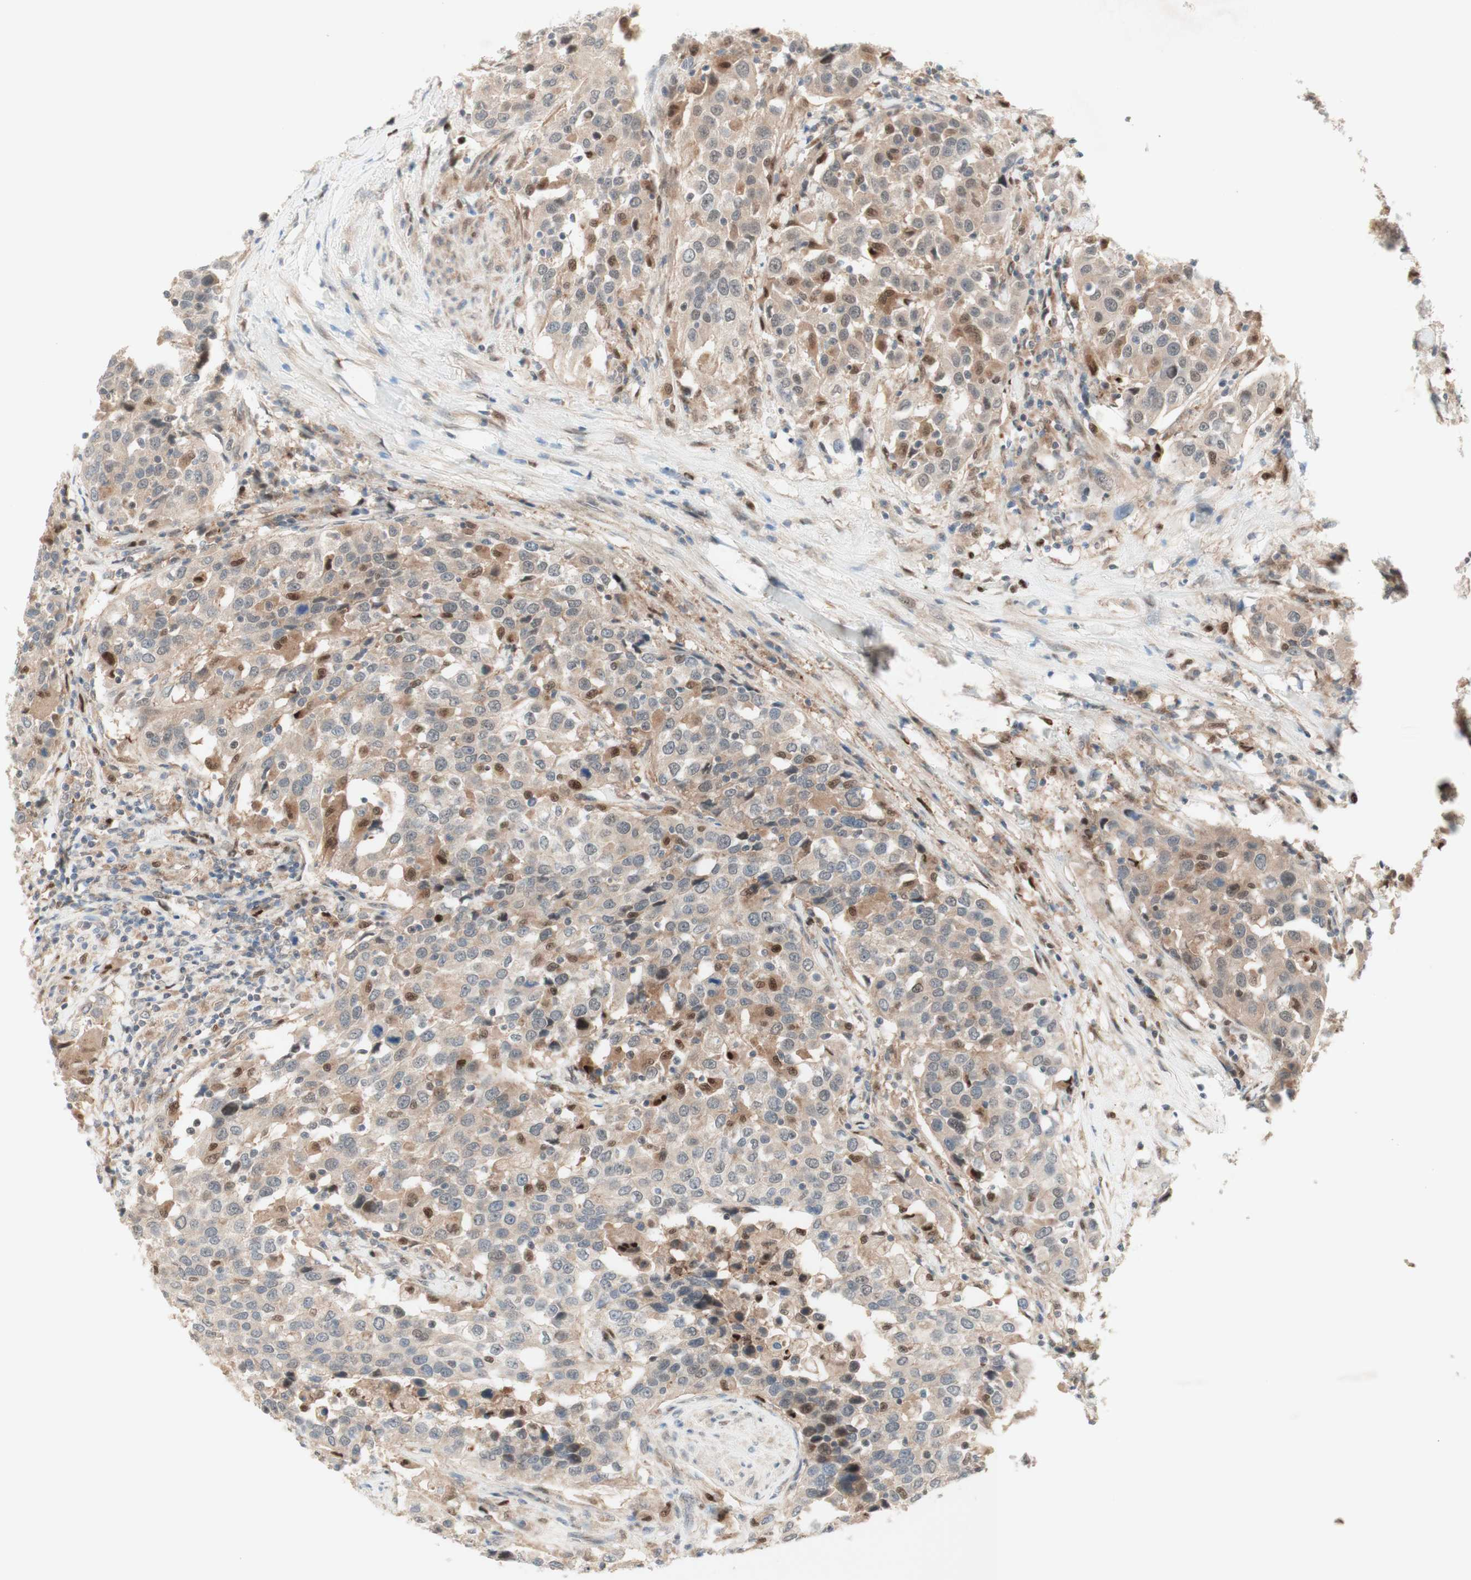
{"staining": {"intensity": "weak", "quantity": "25%-75%", "location": "cytoplasmic/membranous,nuclear"}, "tissue": "urothelial cancer", "cell_type": "Tumor cells", "image_type": "cancer", "snomed": [{"axis": "morphology", "description": "Urothelial carcinoma, High grade"}, {"axis": "topography", "description": "Urinary bladder"}], "caption": "Human high-grade urothelial carcinoma stained for a protein (brown) exhibits weak cytoplasmic/membranous and nuclear positive staining in approximately 25%-75% of tumor cells.", "gene": "RFNG", "patient": {"sex": "female", "age": 80}}